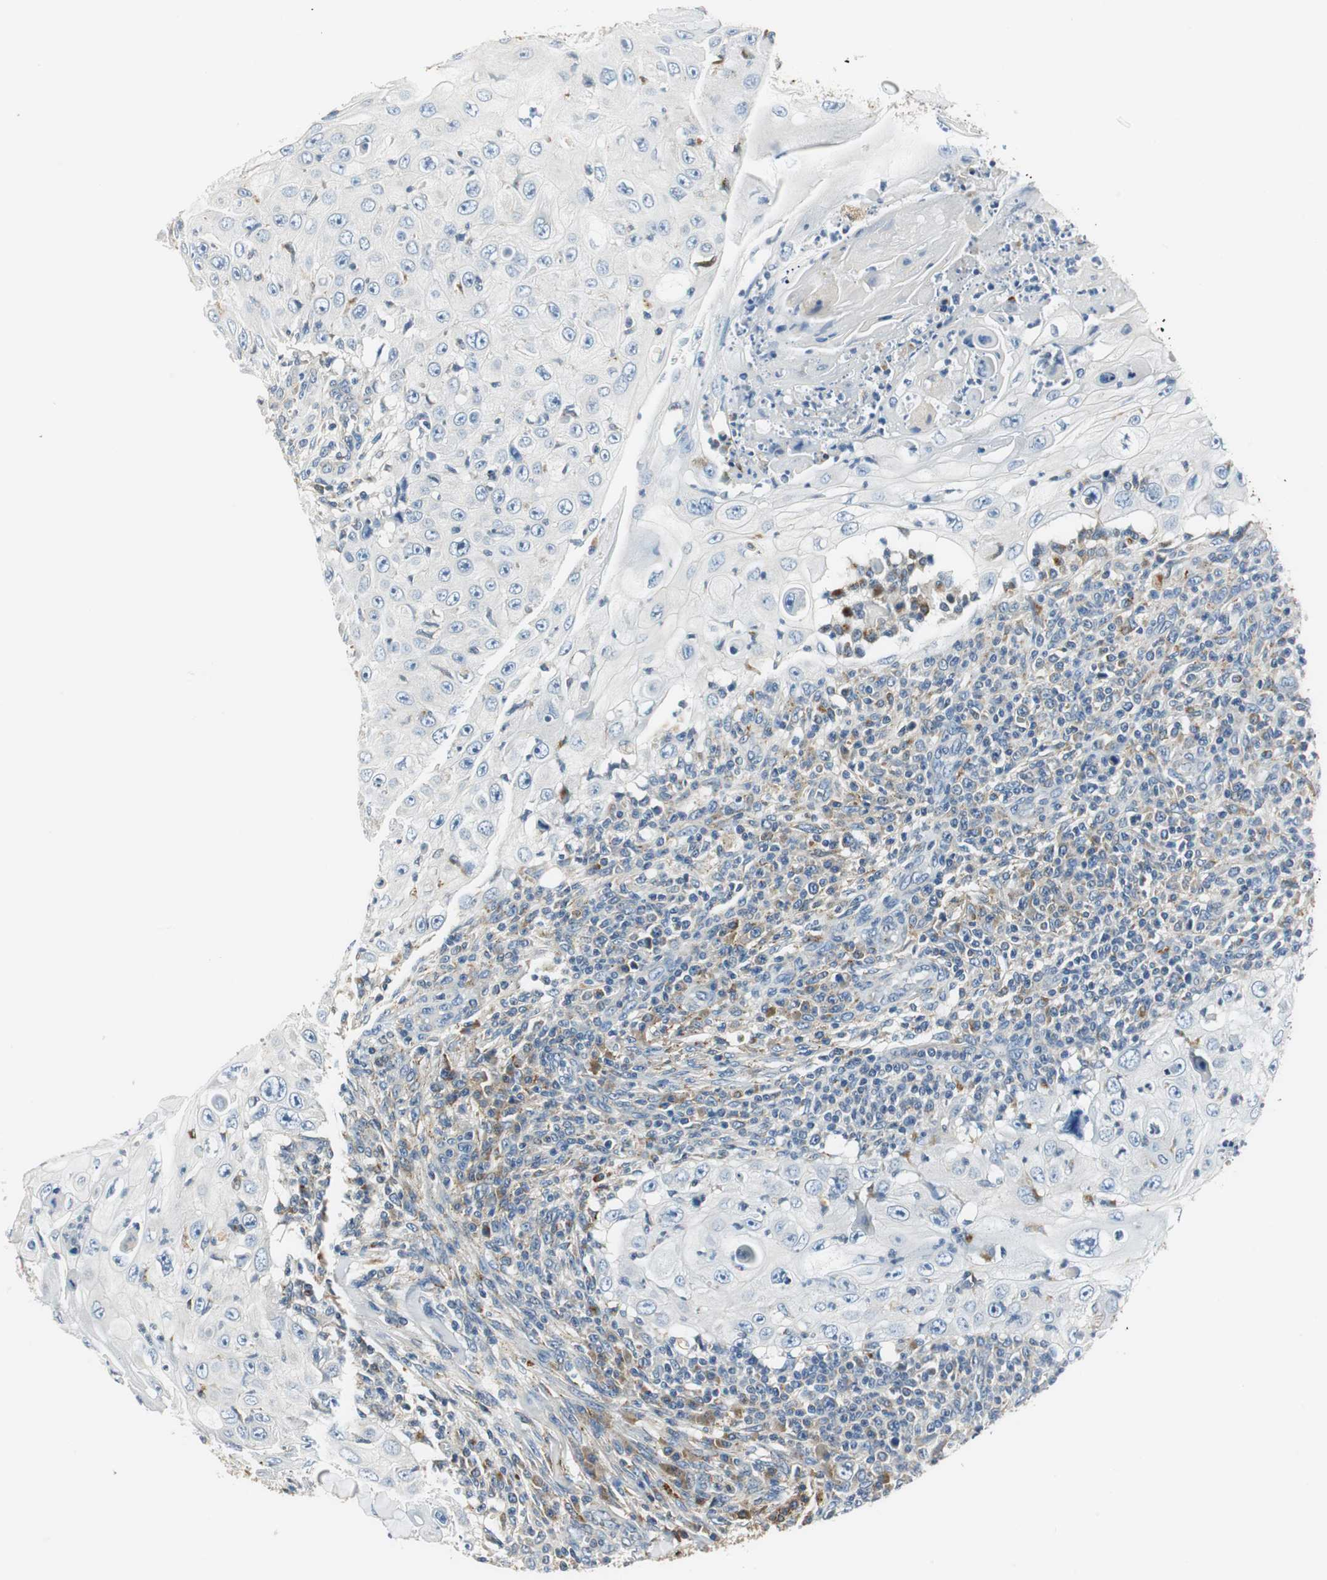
{"staining": {"intensity": "negative", "quantity": "none", "location": "none"}, "tissue": "skin cancer", "cell_type": "Tumor cells", "image_type": "cancer", "snomed": [{"axis": "morphology", "description": "Squamous cell carcinoma, NOS"}, {"axis": "topography", "description": "Skin"}], "caption": "DAB (3,3'-diaminobenzidine) immunohistochemical staining of human squamous cell carcinoma (skin) reveals no significant expression in tumor cells.", "gene": "NIT1", "patient": {"sex": "male", "age": 86}}